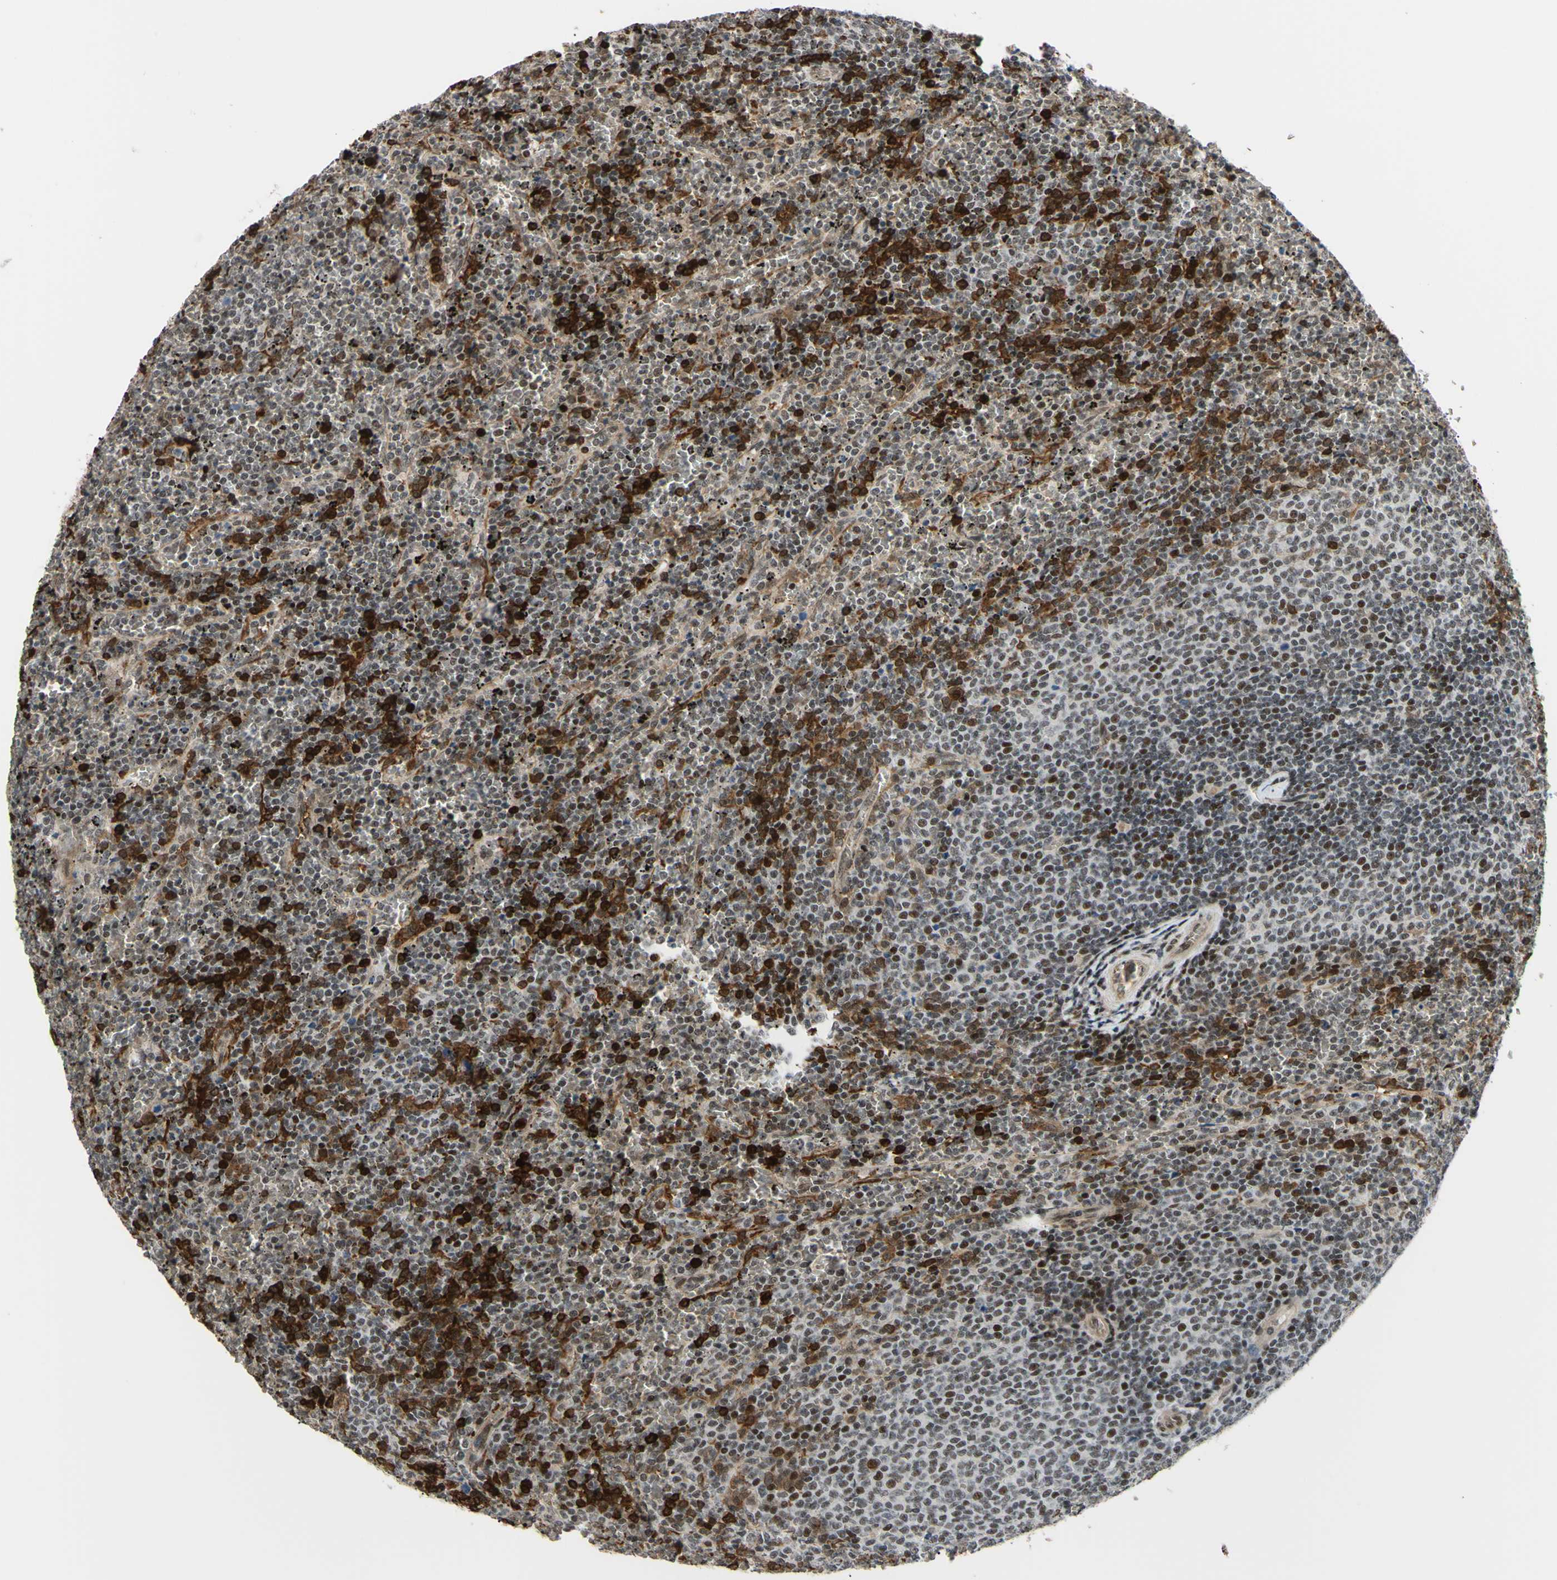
{"staining": {"intensity": "strong", "quantity": "25%-75%", "location": "cytoplasmic/membranous,nuclear"}, "tissue": "lymphoma", "cell_type": "Tumor cells", "image_type": "cancer", "snomed": [{"axis": "morphology", "description": "Malignant lymphoma, non-Hodgkin's type, Low grade"}, {"axis": "topography", "description": "Spleen"}], "caption": "A high-resolution image shows immunohistochemistry staining of malignant lymphoma, non-Hodgkin's type (low-grade), which reveals strong cytoplasmic/membranous and nuclear staining in about 25%-75% of tumor cells. (DAB (3,3'-diaminobenzidine) IHC with brightfield microscopy, high magnification).", "gene": "THAP12", "patient": {"sex": "female", "age": 77}}